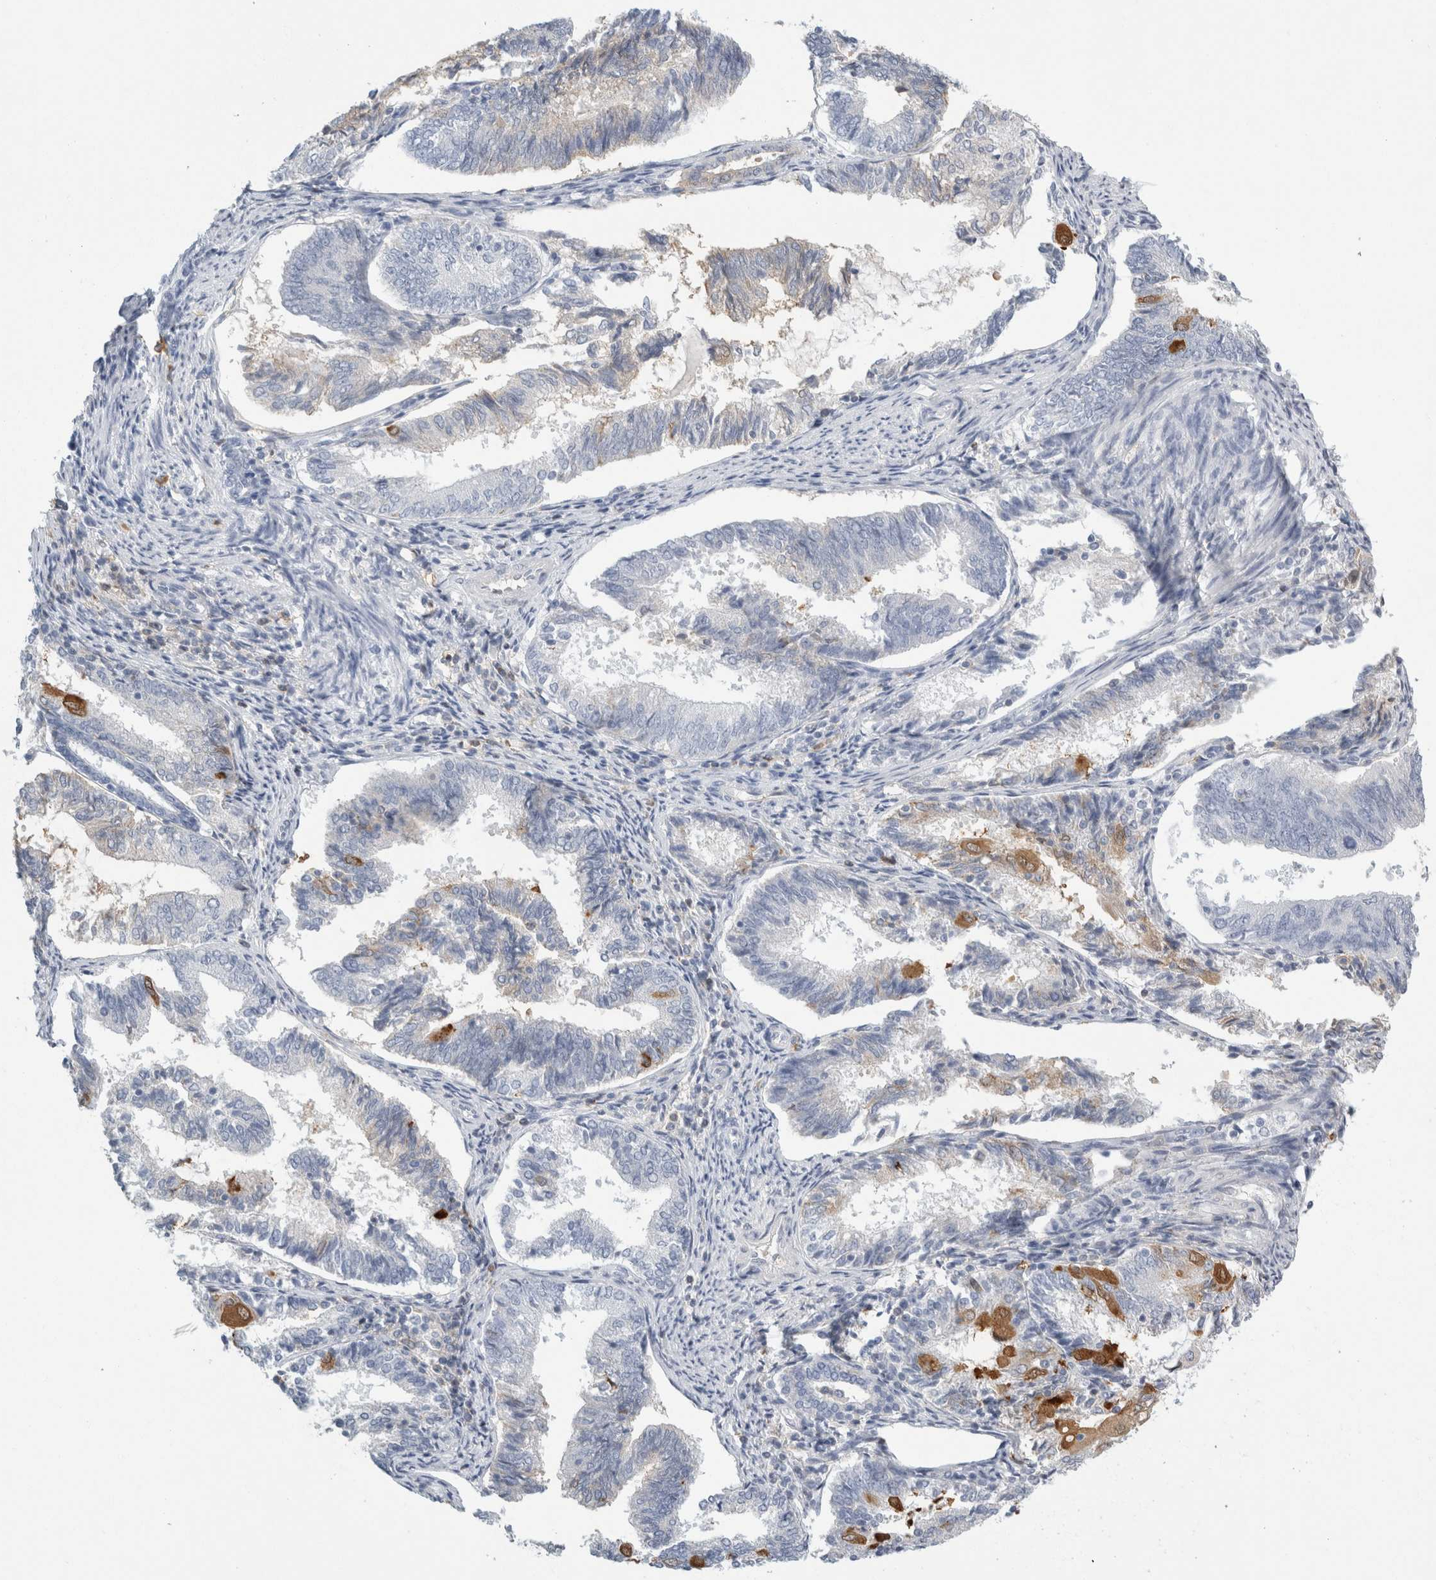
{"staining": {"intensity": "moderate", "quantity": "<25%", "location": "cytoplasmic/membranous"}, "tissue": "endometrial cancer", "cell_type": "Tumor cells", "image_type": "cancer", "snomed": [{"axis": "morphology", "description": "Adenocarcinoma, NOS"}, {"axis": "topography", "description": "Endometrium"}], "caption": "Endometrial cancer (adenocarcinoma) stained with a protein marker displays moderate staining in tumor cells.", "gene": "P2RY2", "patient": {"sex": "female", "age": 81}}